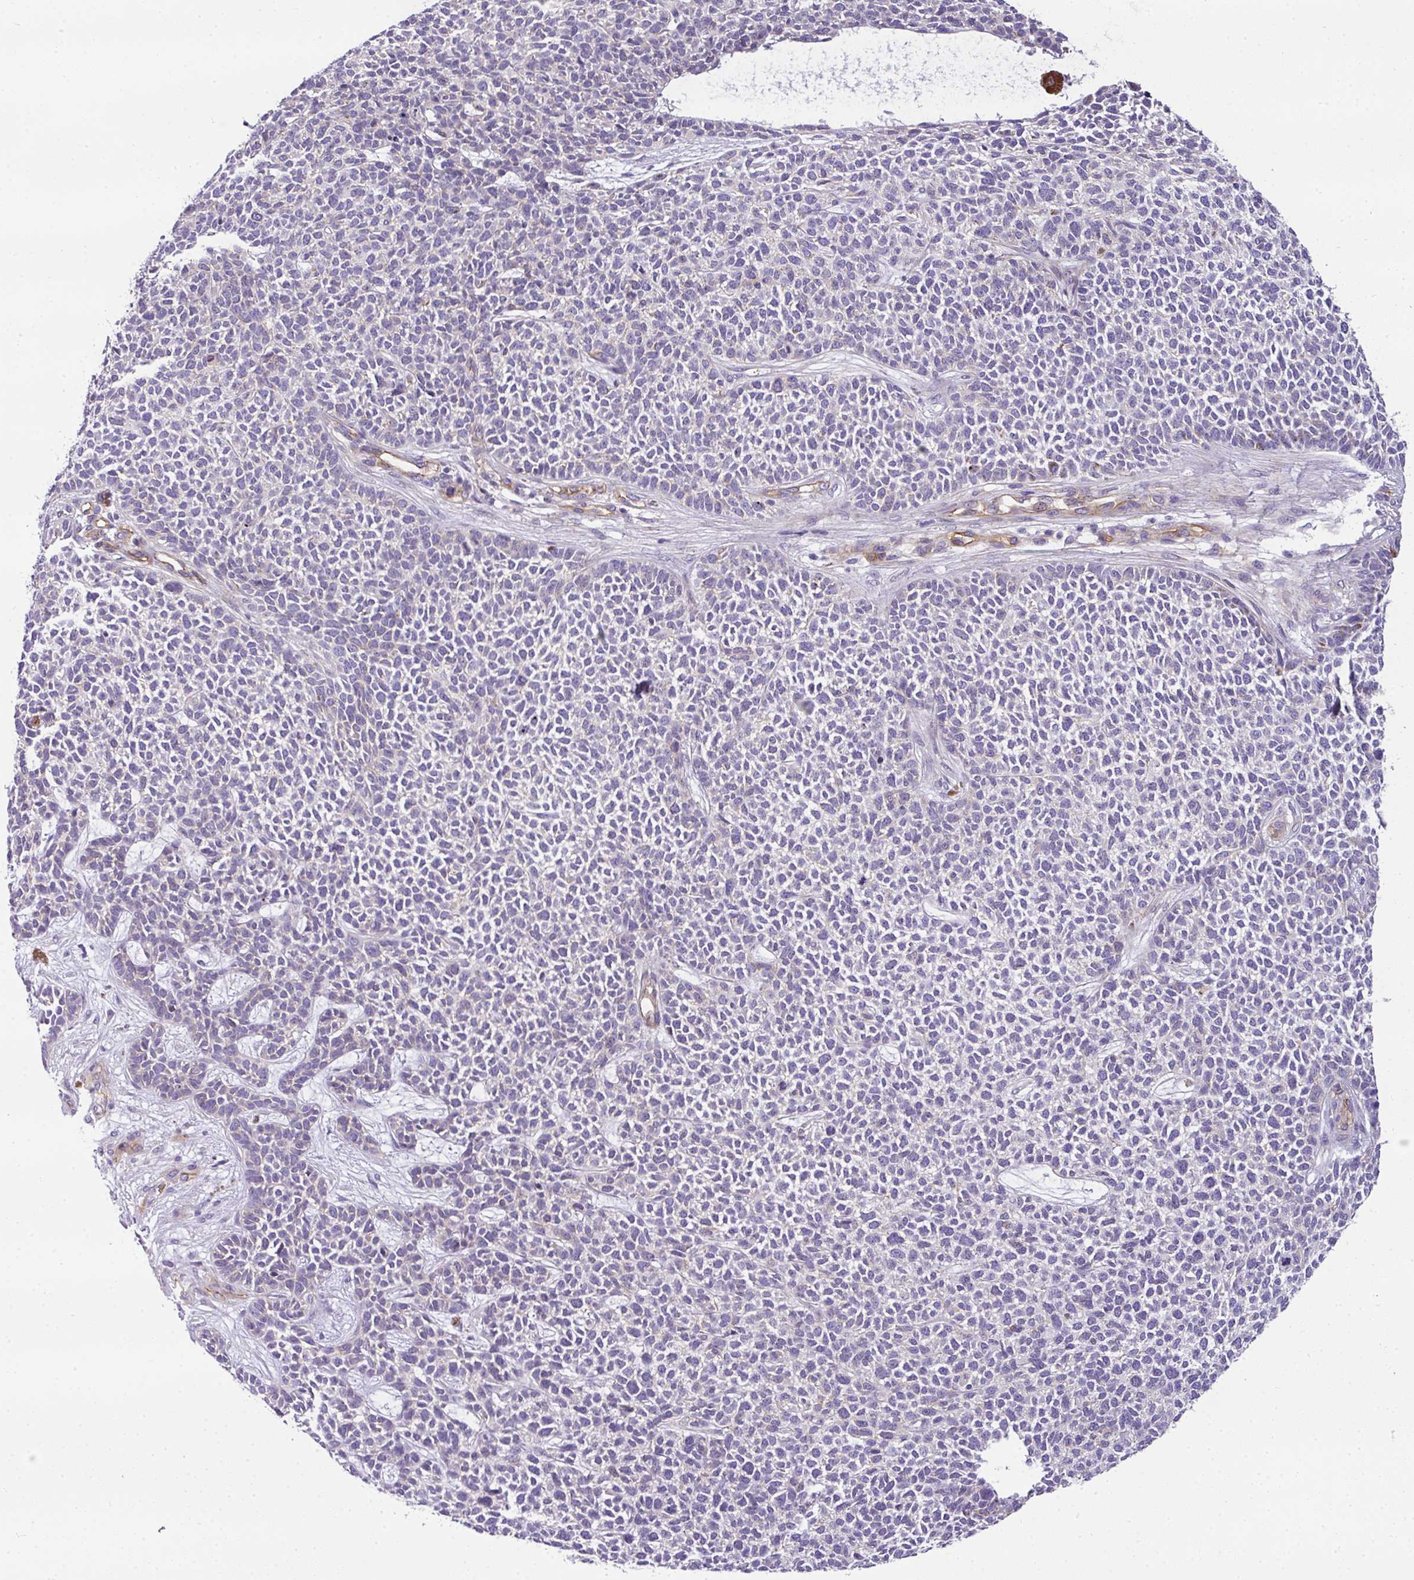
{"staining": {"intensity": "negative", "quantity": "none", "location": "none"}, "tissue": "skin cancer", "cell_type": "Tumor cells", "image_type": "cancer", "snomed": [{"axis": "morphology", "description": "Basal cell carcinoma"}, {"axis": "topography", "description": "Skin"}], "caption": "Immunohistochemistry (IHC) photomicrograph of human skin basal cell carcinoma stained for a protein (brown), which shows no positivity in tumor cells.", "gene": "OR11H4", "patient": {"sex": "female", "age": 84}}